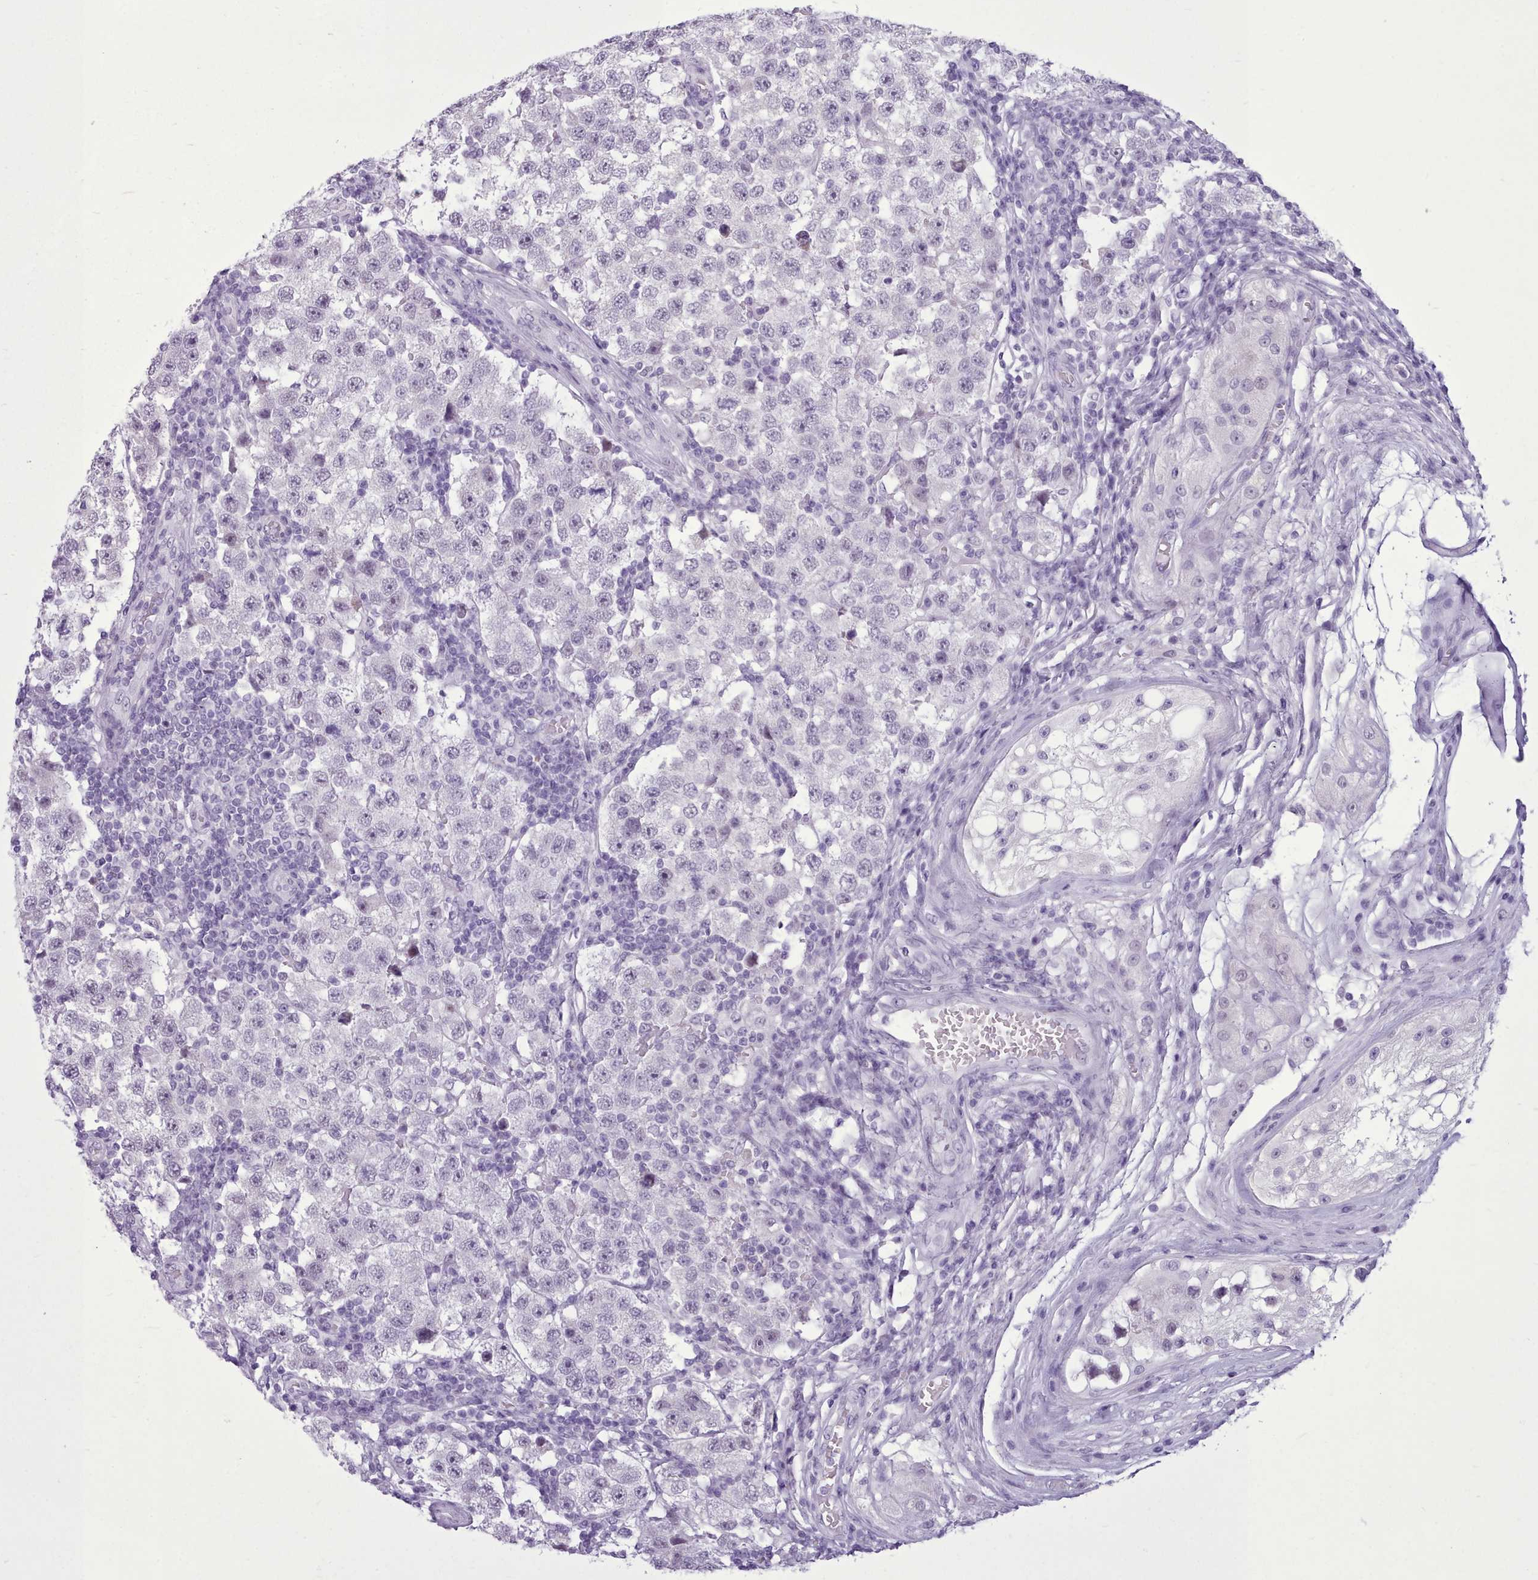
{"staining": {"intensity": "negative", "quantity": "none", "location": "none"}, "tissue": "testis cancer", "cell_type": "Tumor cells", "image_type": "cancer", "snomed": [{"axis": "morphology", "description": "Seminoma, NOS"}, {"axis": "topography", "description": "Testis"}], "caption": "This is an immunohistochemistry image of human testis cancer (seminoma). There is no positivity in tumor cells.", "gene": "FBXO48", "patient": {"sex": "male", "age": 34}}